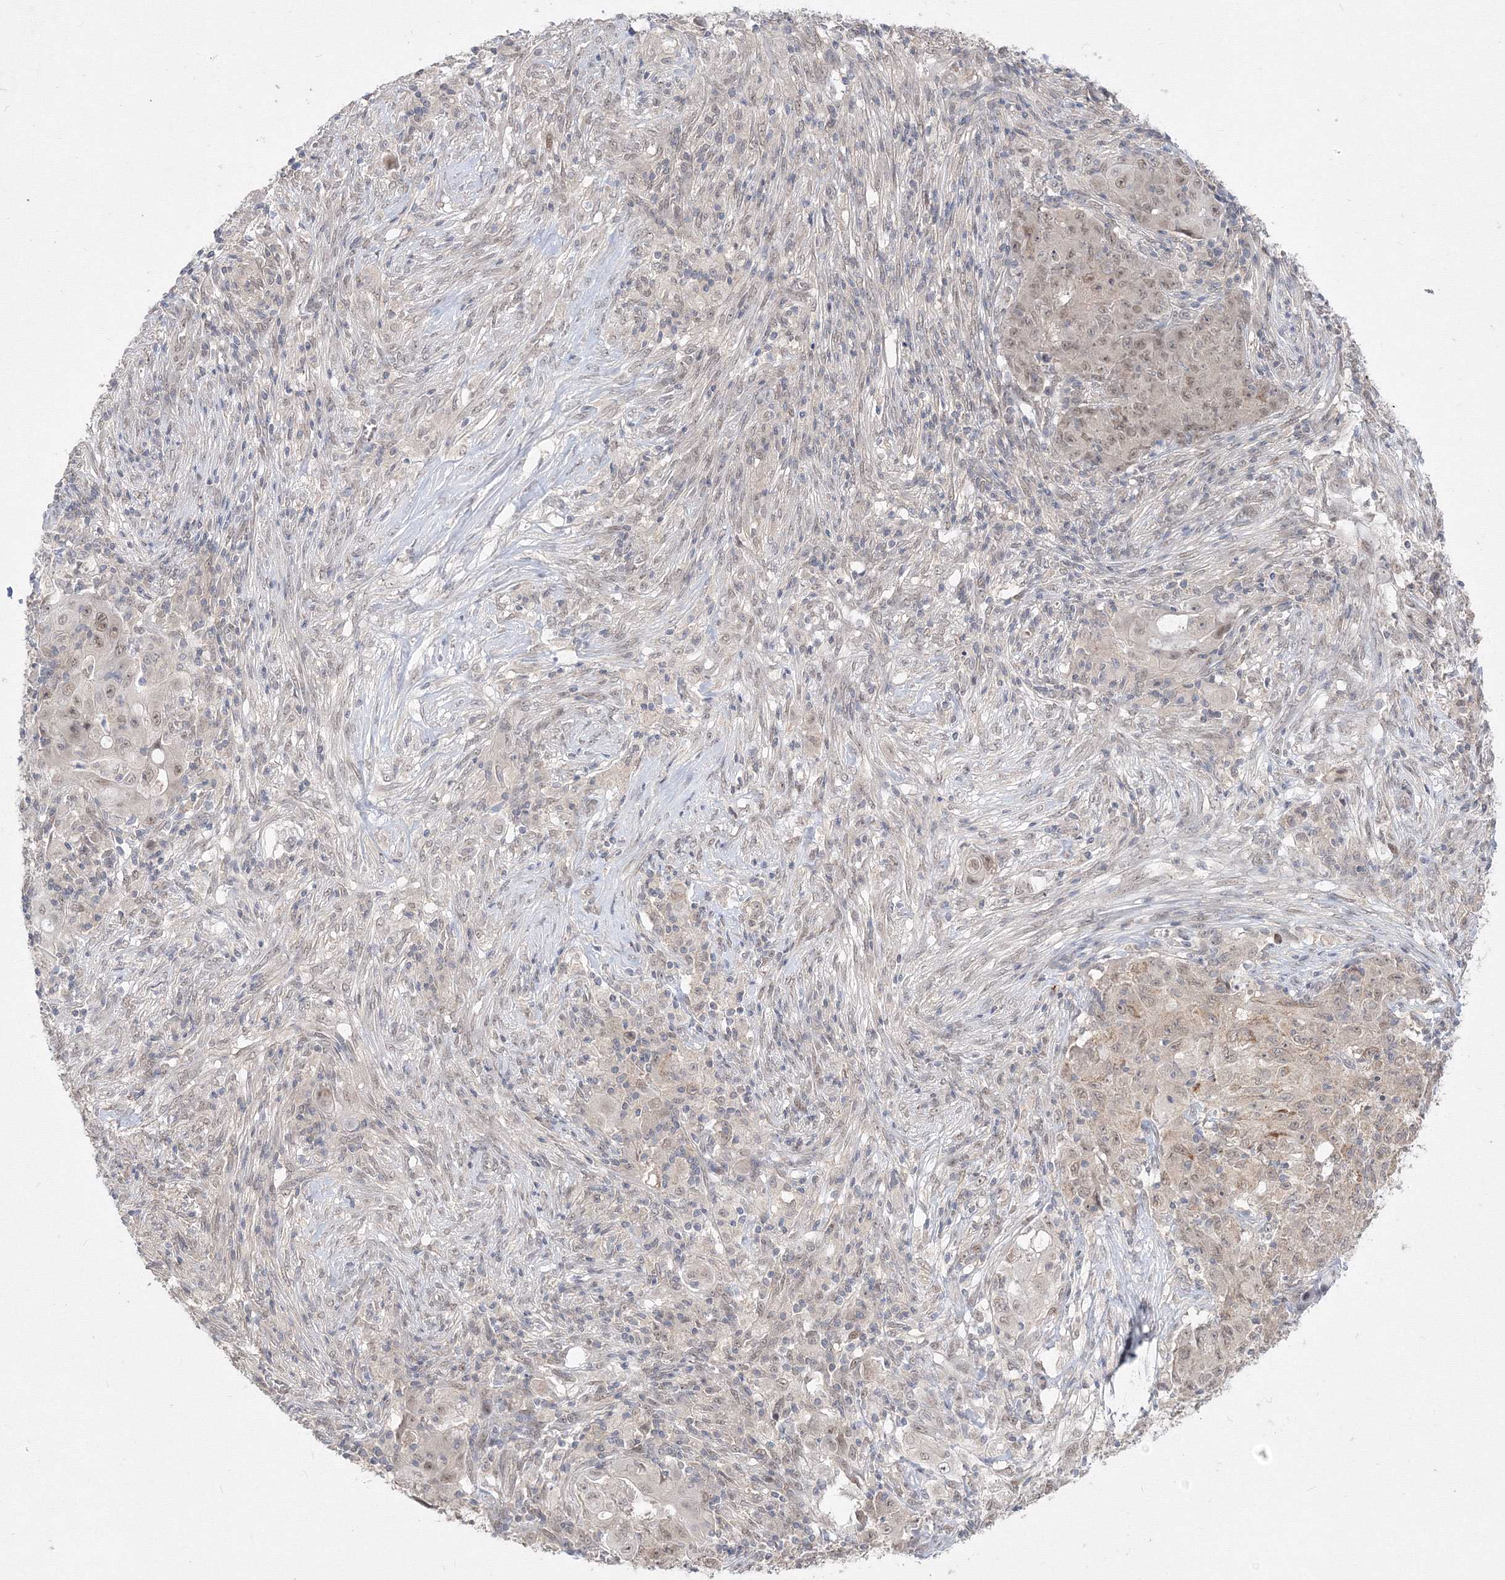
{"staining": {"intensity": "weak", "quantity": "25%-75%", "location": "nuclear"}, "tissue": "ovarian cancer", "cell_type": "Tumor cells", "image_type": "cancer", "snomed": [{"axis": "morphology", "description": "Carcinoma, endometroid"}, {"axis": "topography", "description": "Ovary"}], "caption": "A brown stain labels weak nuclear staining of a protein in human endometroid carcinoma (ovarian) tumor cells.", "gene": "COPS4", "patient": {"sex": "female", "age": 42}}